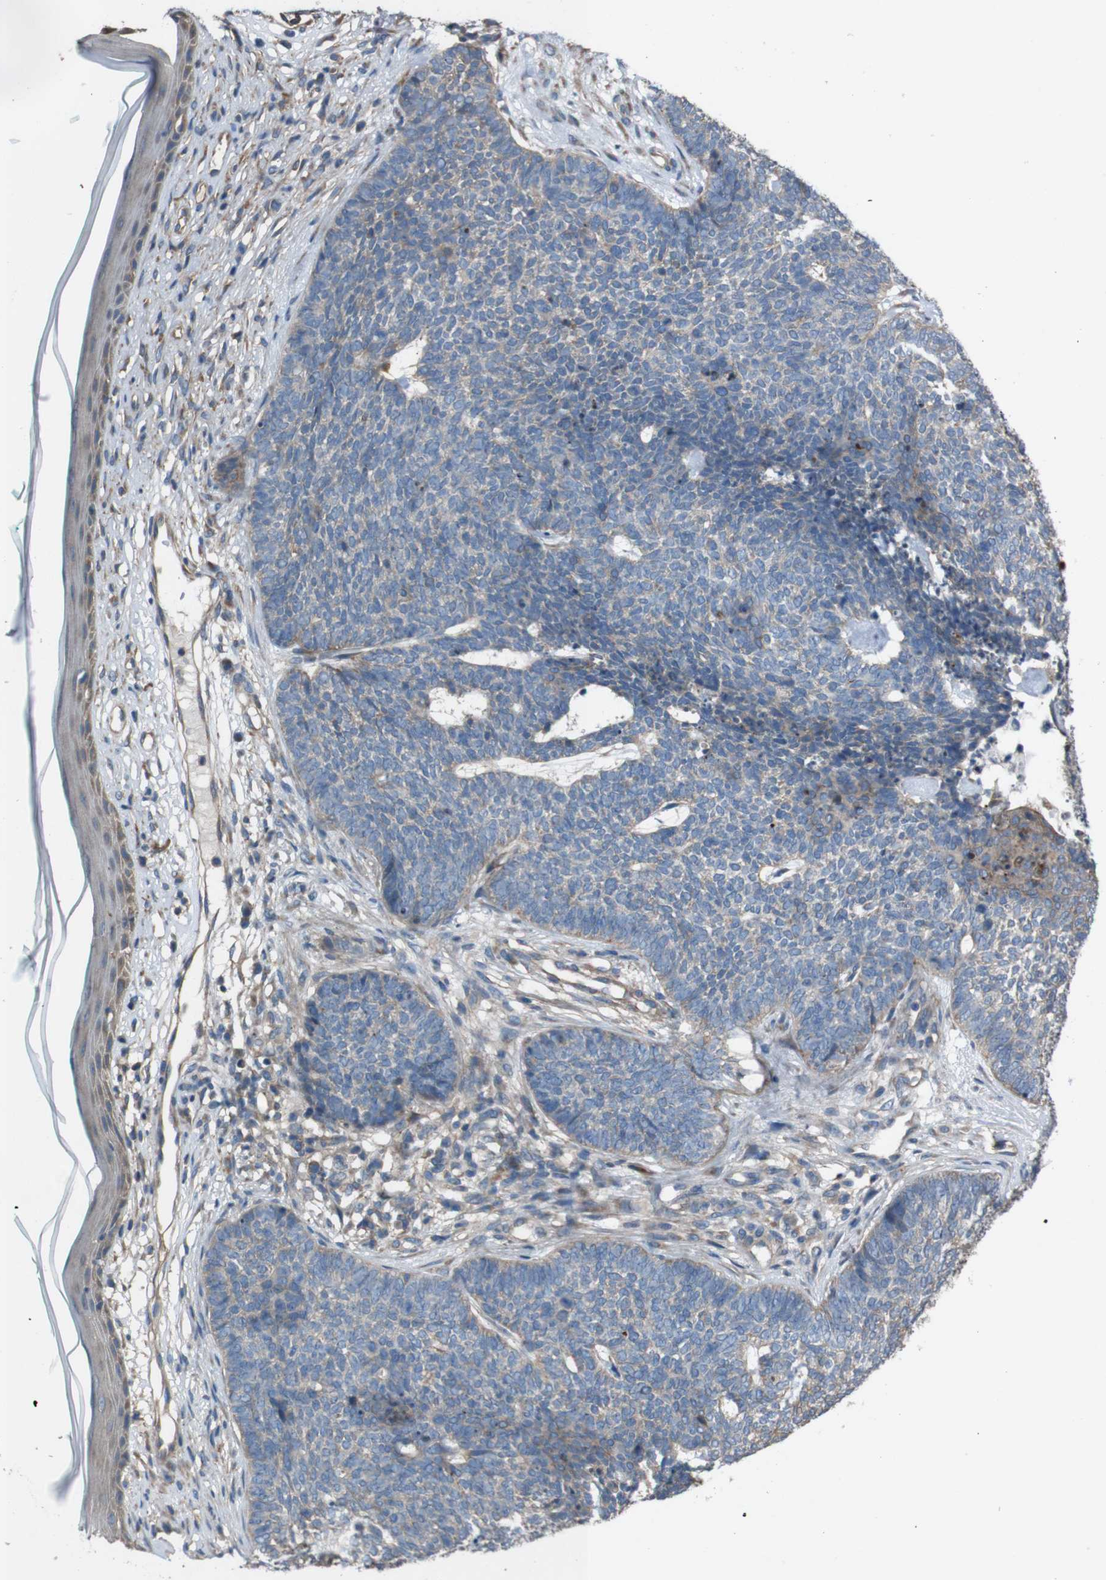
{"staining": {"intensity": "weak", "quantity": "<25%", "location": "cytoplasmic/membranous"}, "tissue": "skin cancer", "cell_type": "Tumor cells", "image_type": "cancer", "snomed": [{"axis": "morphology", "description": "Basal cell carcinoma"}, {"axis": "topography", "description": "Skin"}], "caption": "This micrograph is of skin cancer (basal cell carcinoma) stained with immunohistochemistry (IHC) to label a protein in brown with the nuclei are counter-stained blue. There is no staining in tumor cells.", "gene": "NAALADL2", "patient": {"sex": "female", "age": 84}}